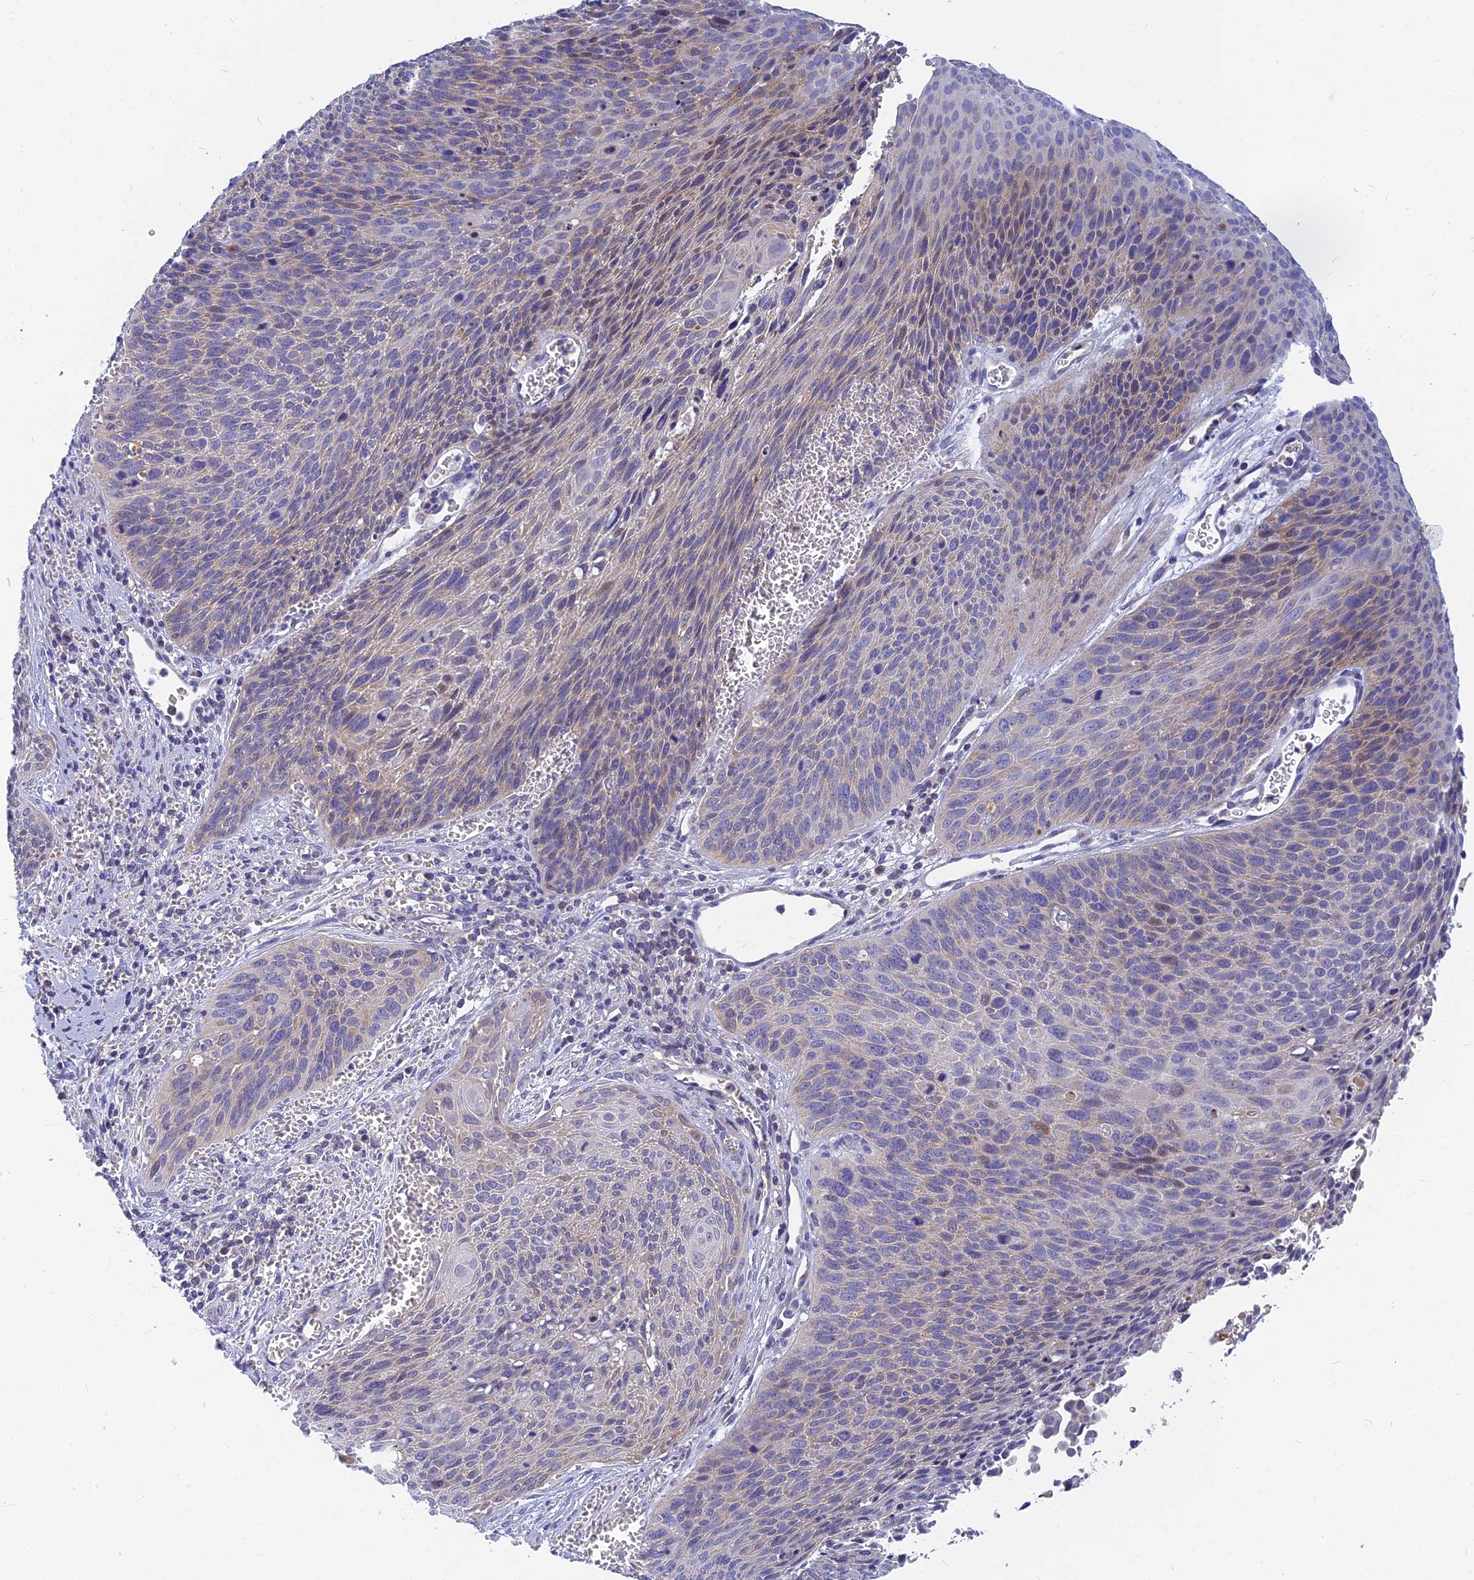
{"staining": {"intensity": "weak", "quantity": "25%-75%", "location": "cytoplasmic/membranous,nuclear"}, "tissue": "cervical cancer", "cell_type": "Tumor cells", "image_type": "cancer", "snomed": [{"axis": "morphology", "description": "Squamous cell carcinoma, NOS"}, {"axis": "topography", "description": "Cervix"}], "caption": "A brown stain highlights weak cytoplasmic/membranous and nuclear positivity of a protein in cervical squamous cell carcinoma tumor cells.", "gene": "CACNA1B", "patient": {"sex": "female", "age": 55}}